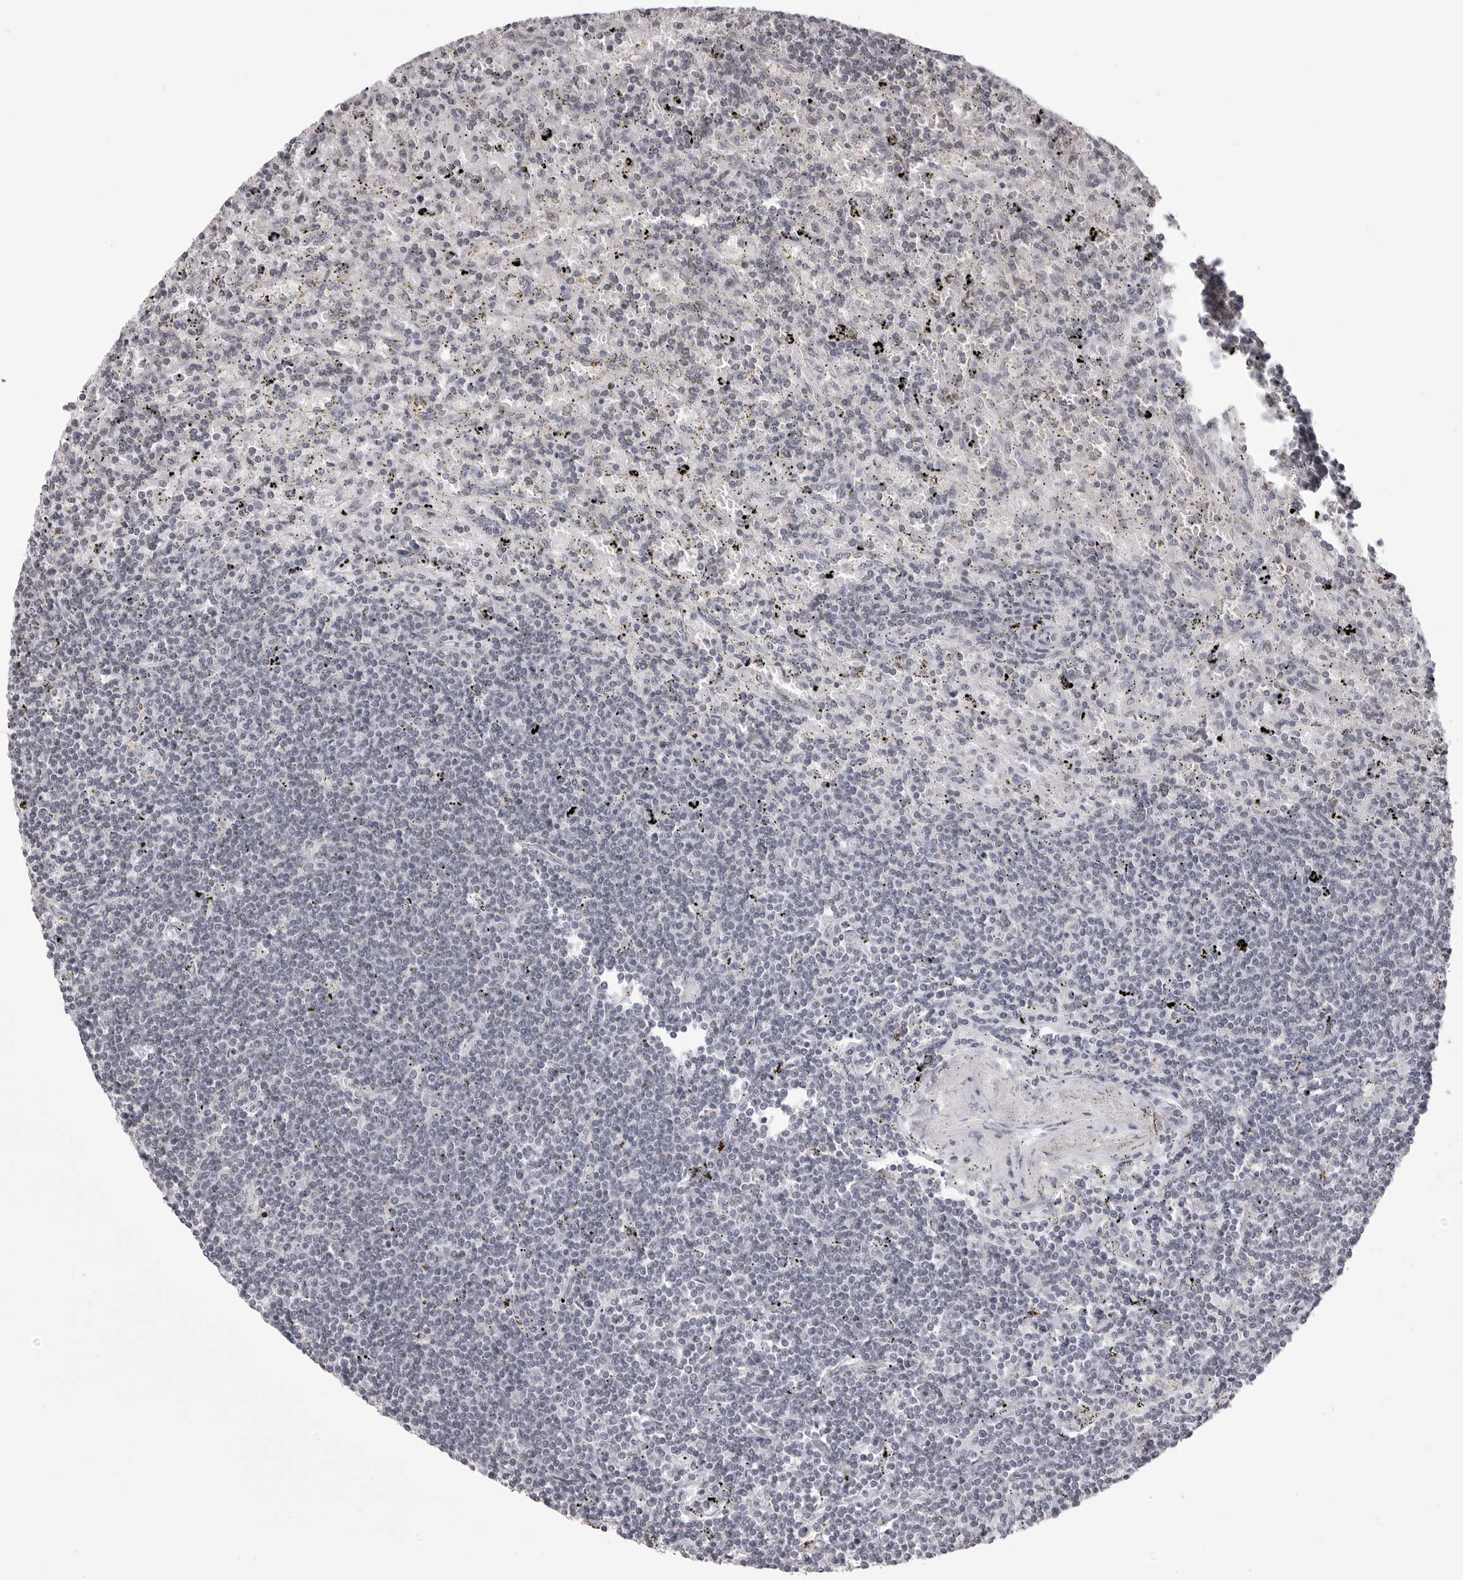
{"staining": {"intensity": "negative", "quantity": "none", "location": "none"}, "tissue": "lymphoma", "cell_type": "Tumor cells", "image_type": "cancer", "snomed": [{"axis": "morphology", "description": "Malignant lymphoma, non-Hodgkin's type, Low grade"}, {"axis": "topography", "description": "Spleen"}], "caption": "The histopathology image shows no significant staining in tumor cells of malignant lymphoma, non-Hodgkin's type (low-grade). (DAB (3,3'-diaminobenzidine) immunohistochemistry, high magnification).", "gene": "PHF3", "patient": {"sex": "male", "age": 76}}